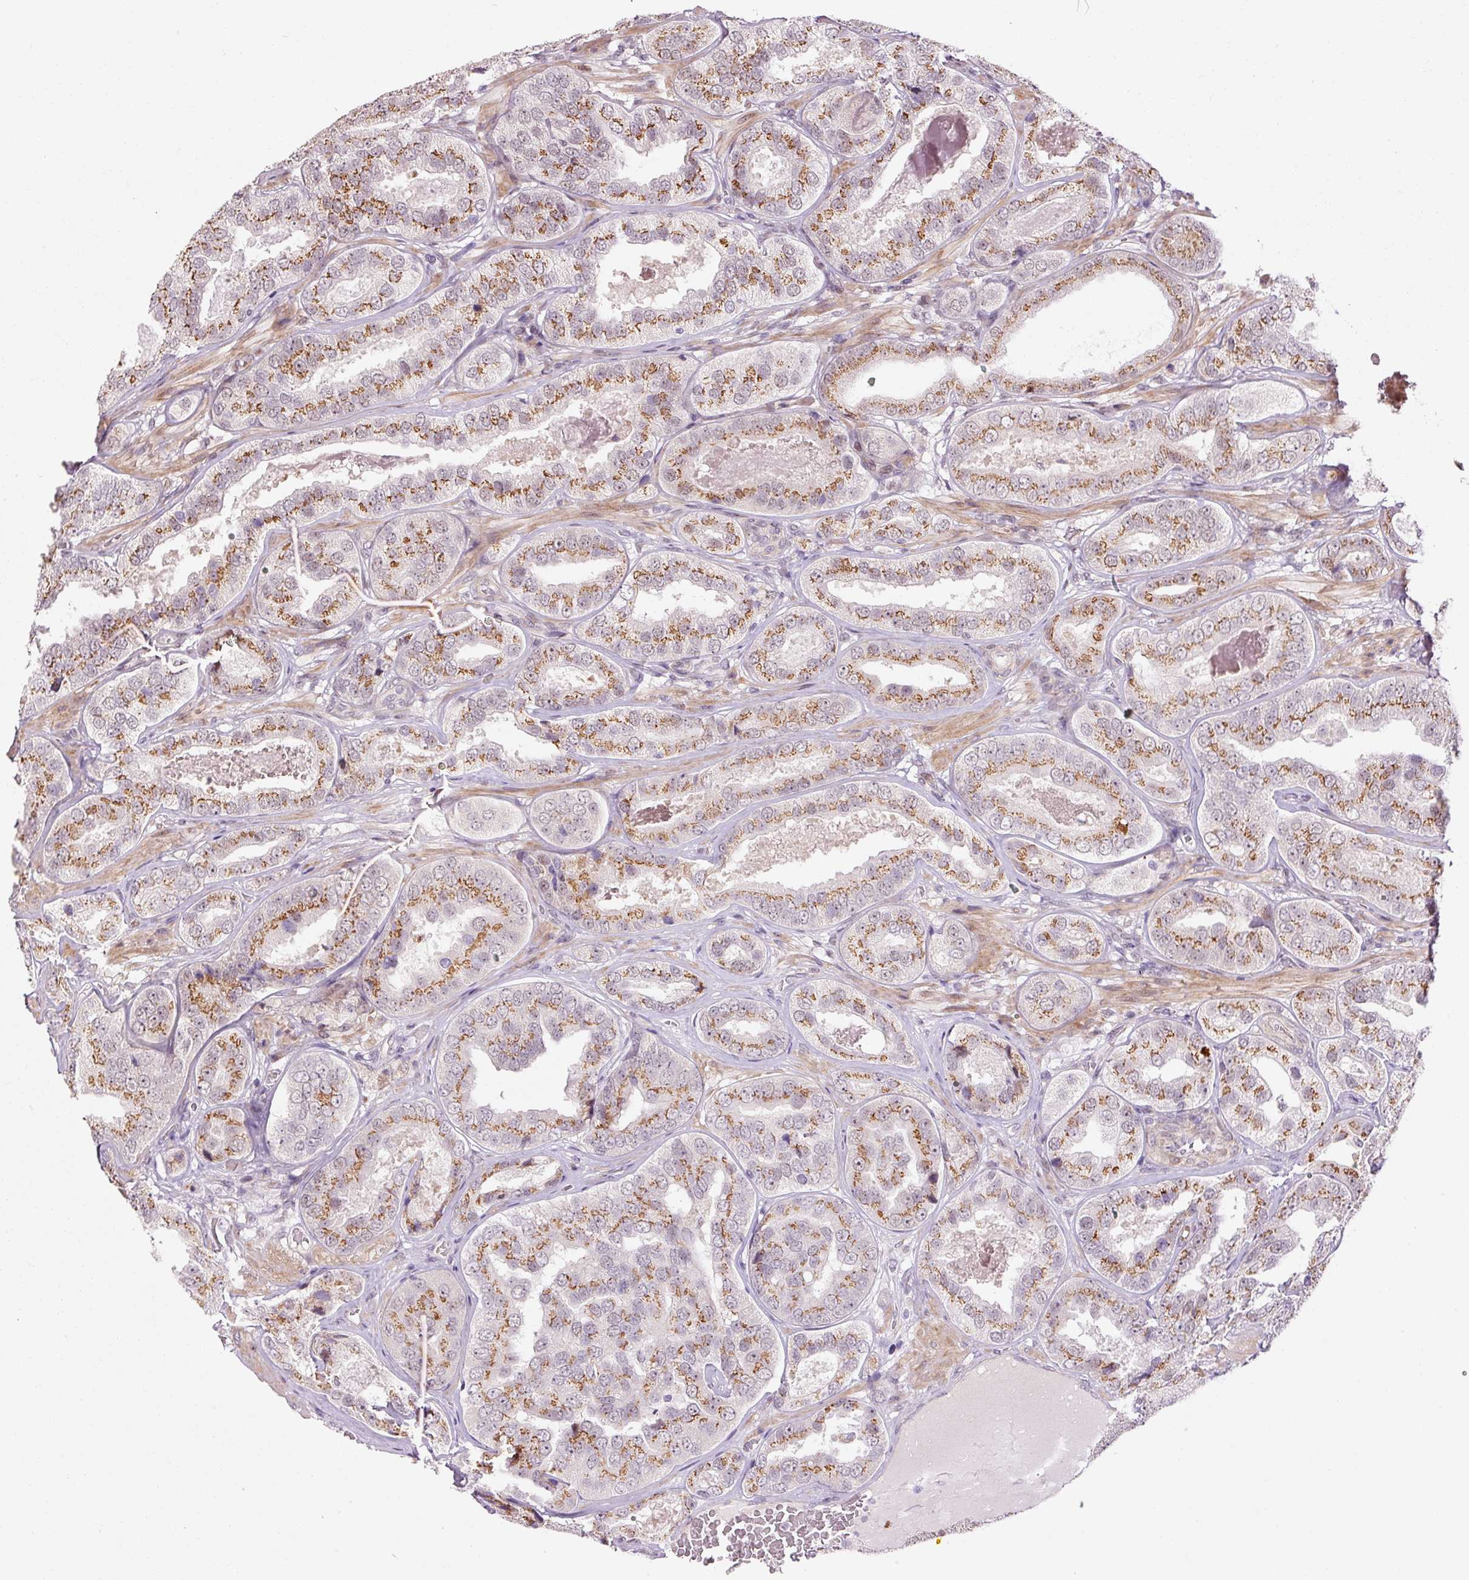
{"staining": {"intensity": "moderate", "quantity": ">75%", "location": "cytoplasmic/membranous"}, "tissue": "prostate cancer", "cell_type": "Tumor cells", "image_type": "cancer", "snomed": [{"axis": "morphology", "description": "Adenocarcinoma, High grade"}, {"axis": "topography", "description": "Prostate"}], "caption": "A brown stain shows moderate cytoplasmic/membranous positivity of a protein in prostate high-grade adenocarcinoma tumor cells.", "gene": "ANKRD20A1", "patient": {"sex": "male", "age": 63}}